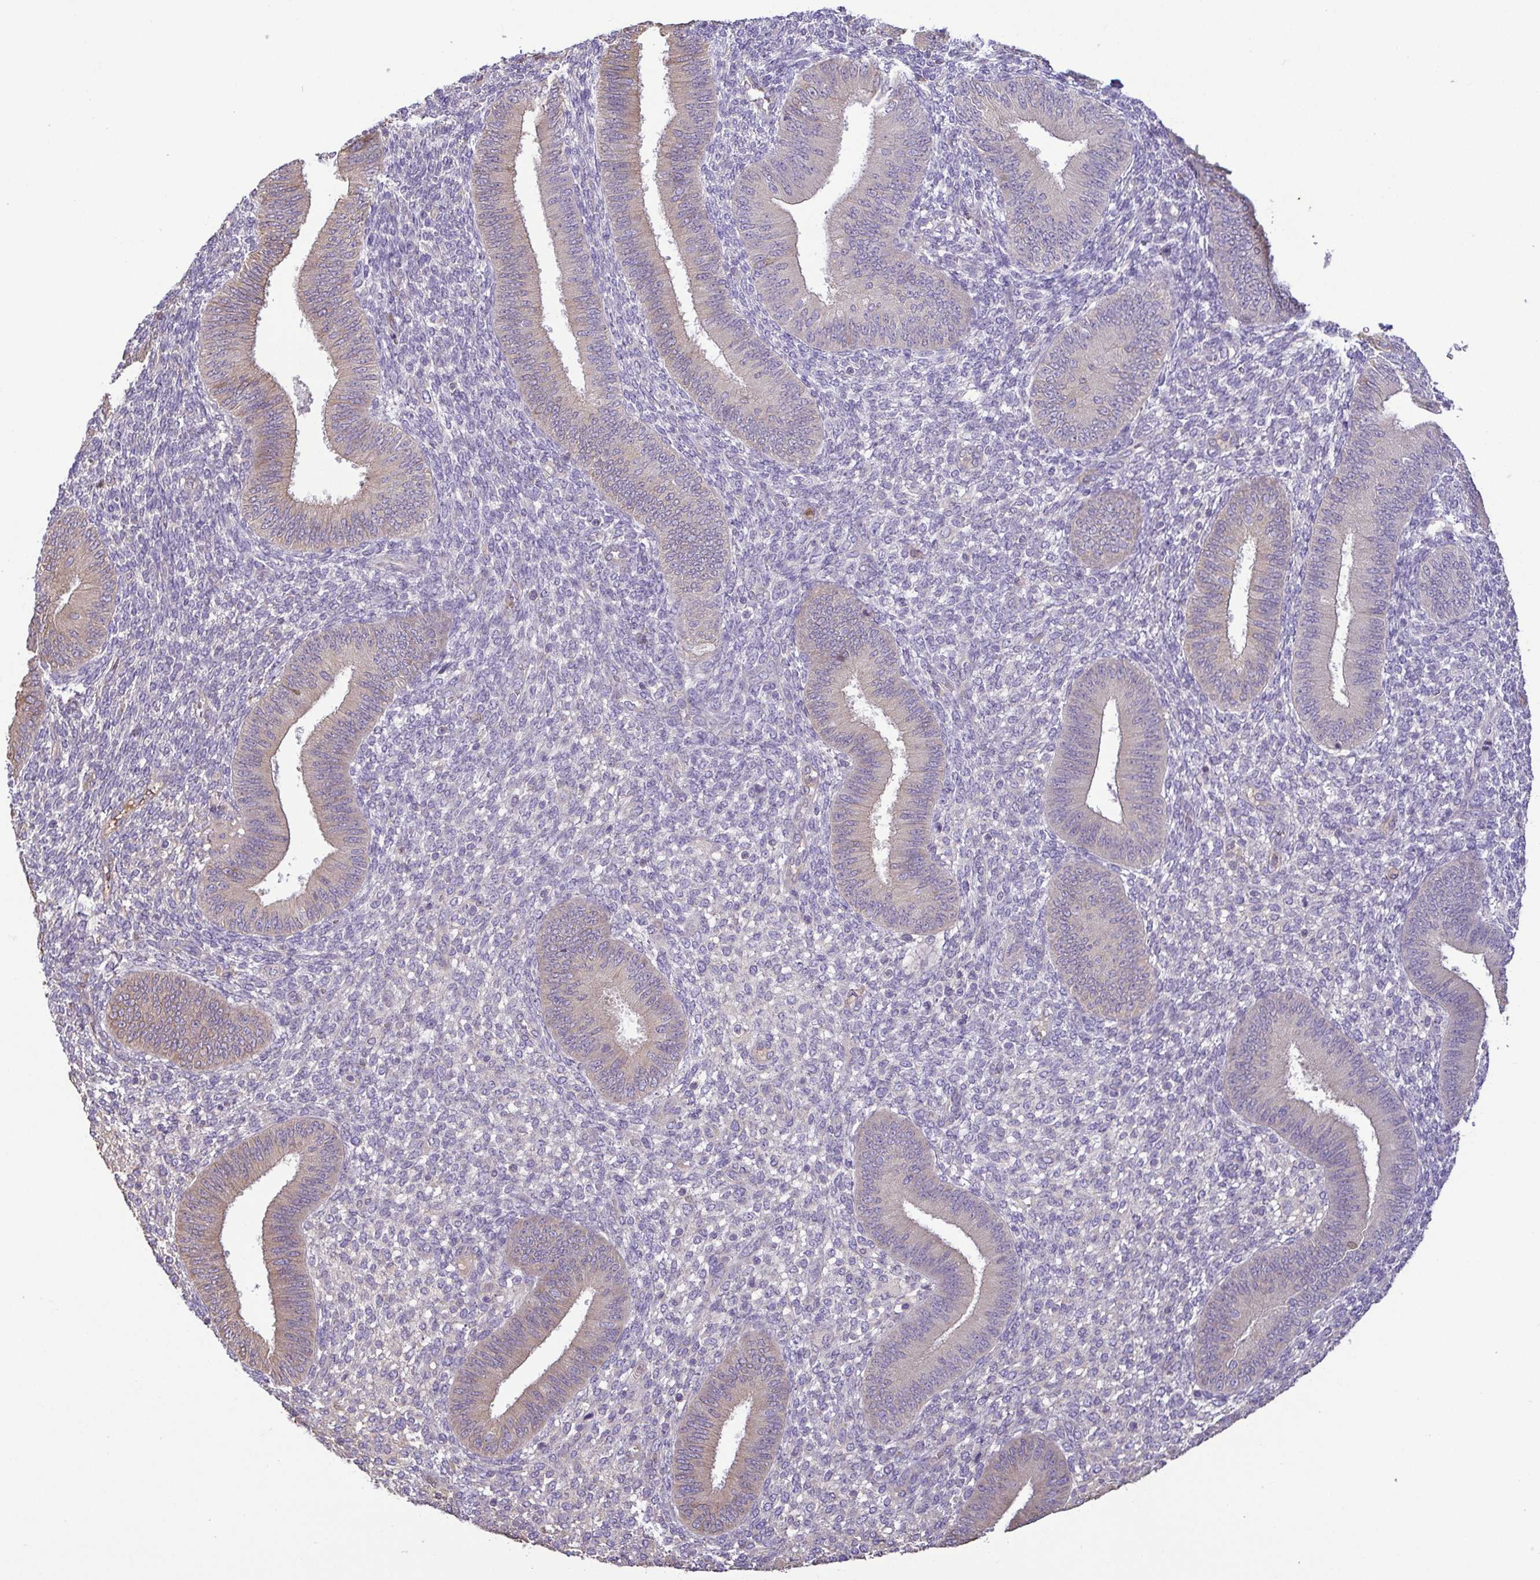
{"staining": {"intensity": "negative", "quantity": "none", "location": "none"}, "tissue": "endometrium", "cell_type": "Cells in endometrial stroma", "image_type": "normal", "snomed": [{"axis": "morphology", "description": "Normal tissue, NOS"}, {"axis": "topography", "description": "Endometrium"}], "caption": "Normal endometrium was stained to show a protein in brown. There is no significant expression in cells in endometrial stroma. Brightfield microscopy of IHC stained with DAB (3,3'-diaminobenzidine) (brown) and hematoxylin (blue), captured at high magnification.", "gene": "MYL10", "patient": {"sex": "female", "age": 39}}